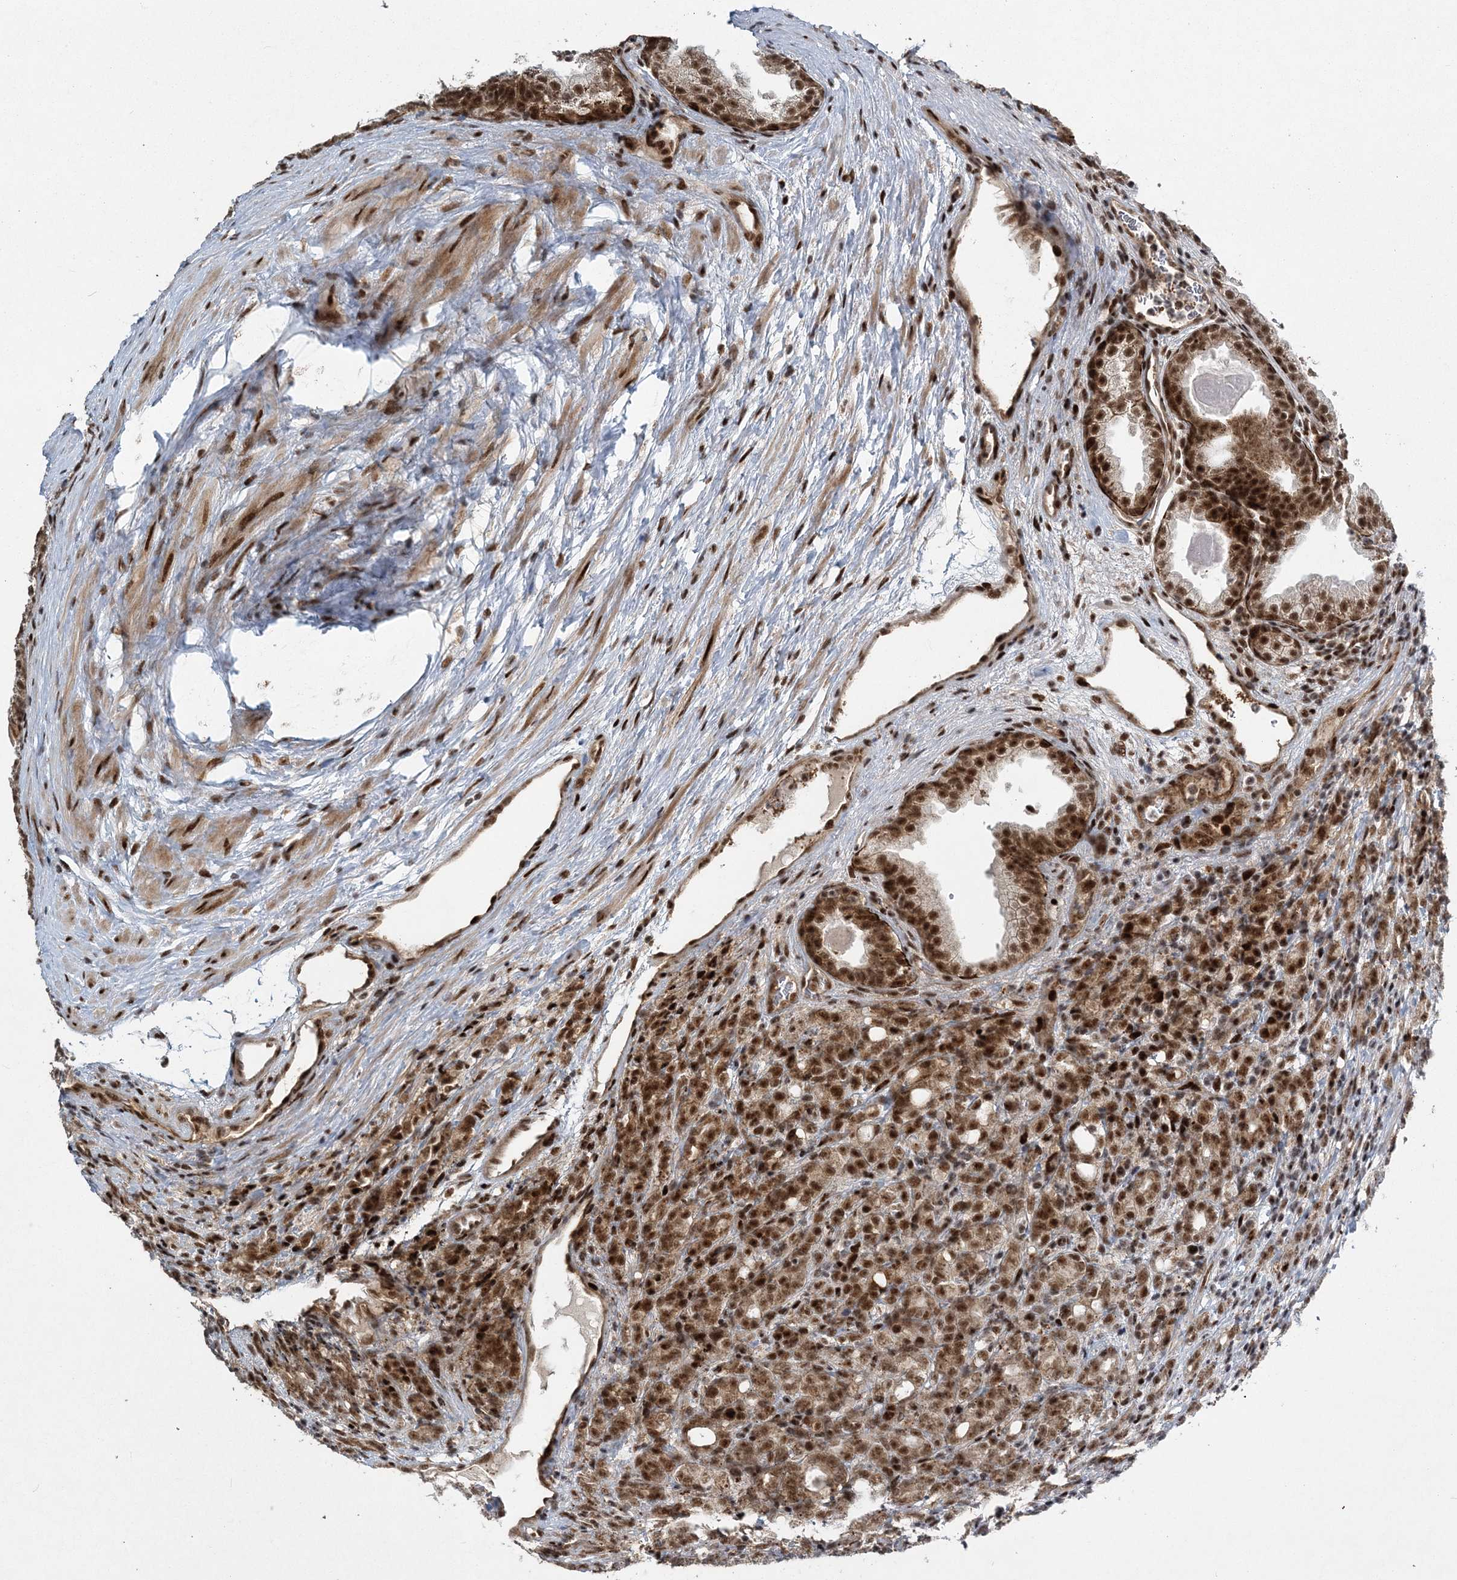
{"staining": {"intensity": "strong", "quantity": ">75%", "location": "cytoplasmic/membranous,nuclear"}, "tissue": "prostate cancer", "cell_type": "Tumor cells", "image_type": "cancer", "snomed": [{"axis": "morphology", "description": "Adenocarcinoma, High grade"}, {"axis": "topography", "description": "Prostate"}], "caption": "Prostate high-grade adenocarcinoma stained with a protein marker shows strong staining in tumor cells.", "gene": "CWC22", "patient": {"sex": "male", "age": 62}}